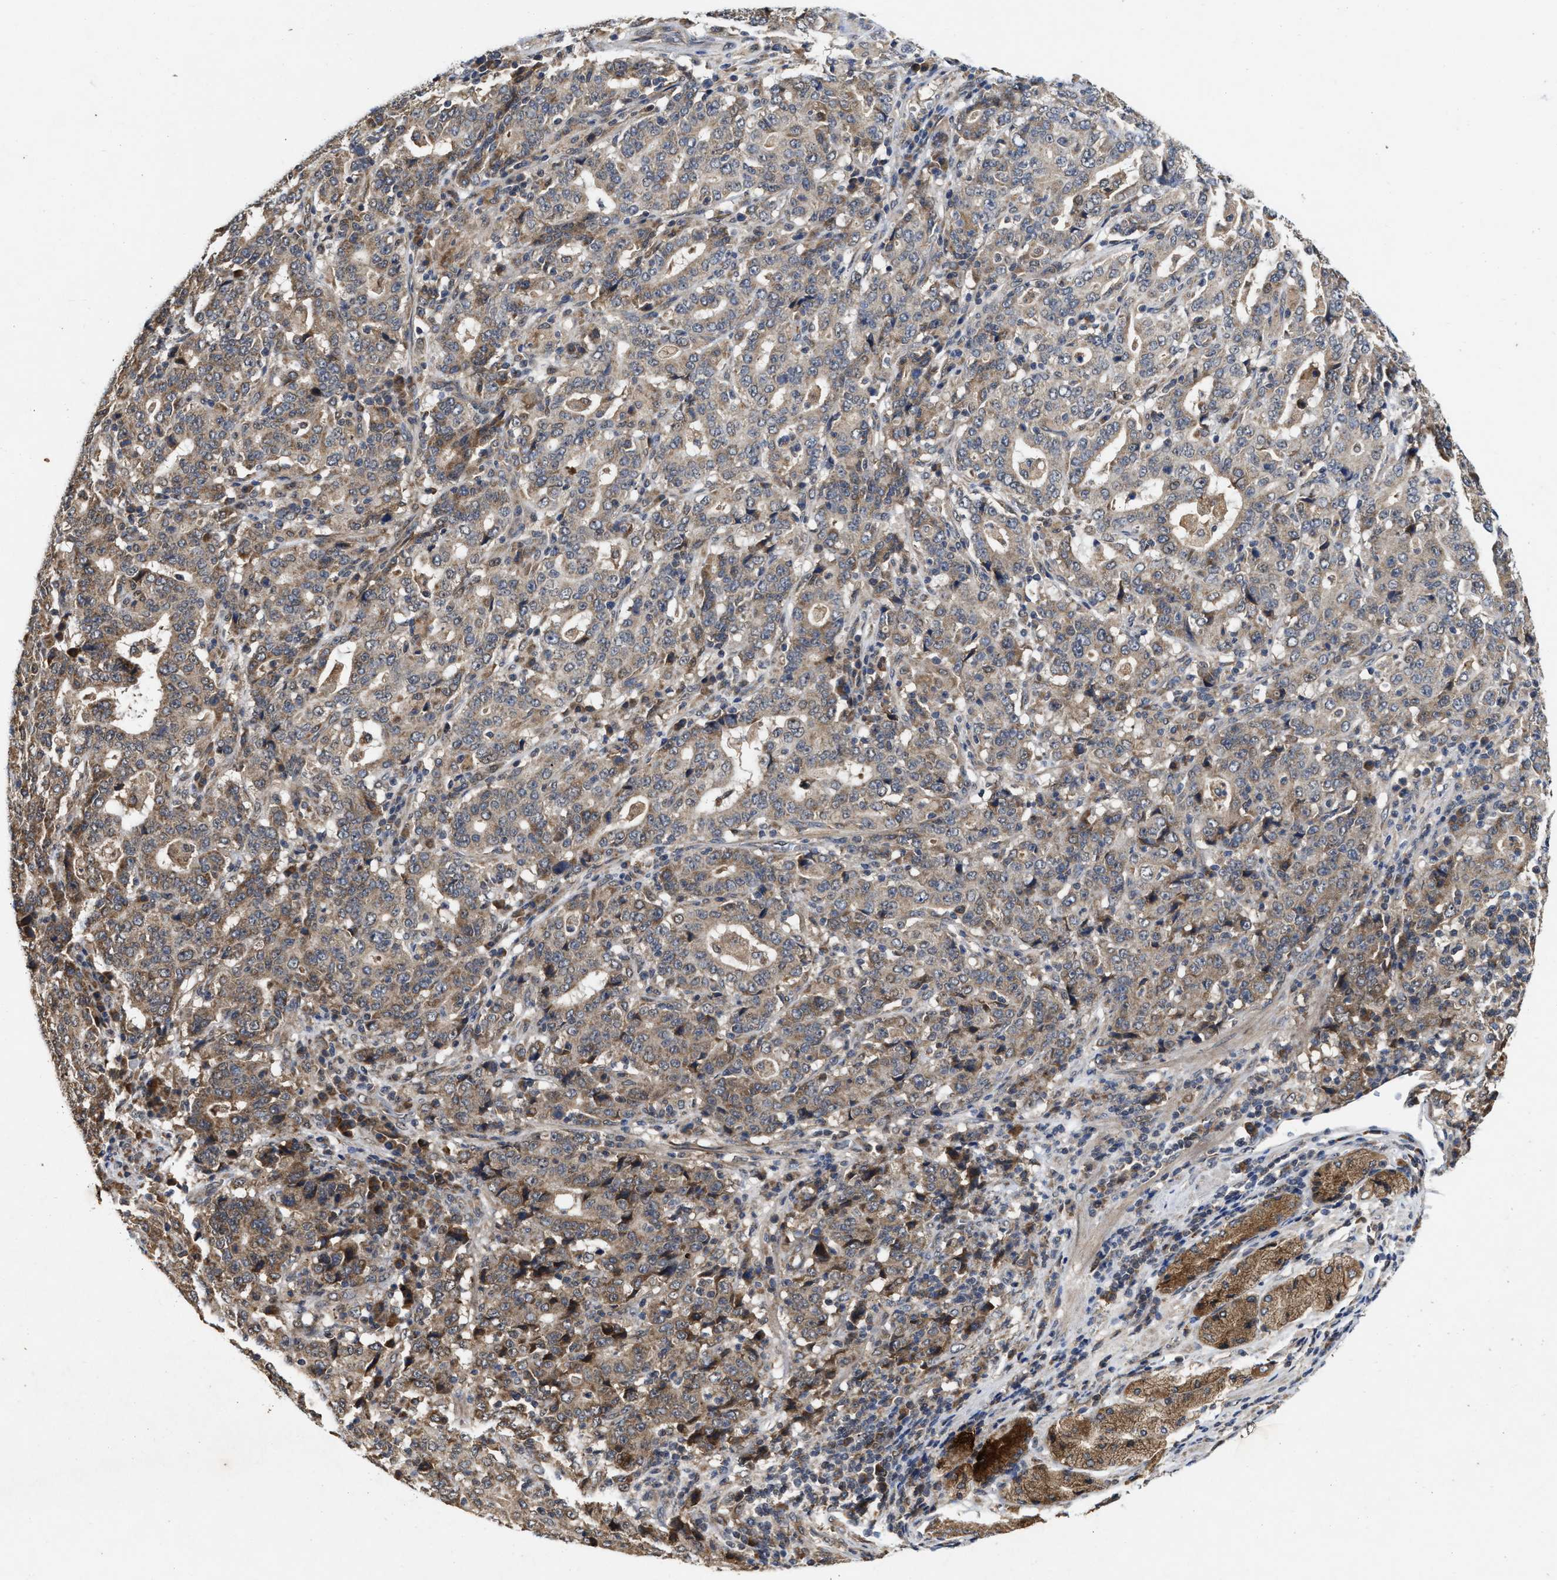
{"staining": {"intensity": "weak", "quantity": "25%-75%", "location": "cytoplasmic/membranous"}, "tissue": "stomach cancer", "cell_type": "Tumor cells", "image_type": "cancer", "snomed": [{"axis": "morphology", "description": "Normal tissue, NOS"}, {"axis": "morphology", "description": "Adenocarcinoma, NOS"}, {"axis": "topography", "description": "Stomach, upper"}, {"axis": "topography", "description": "Stomach"}], "caption": "High-power microscopy captured an immunohistochemistry (IHC) micrograph of stomach adenocarcinoma, revealing weak cytoplasmic/membranous positivity in about 25%-75% of tumor cells.", "gene": "CFLAR", "patient": {"sex": "male", "age": 59}}